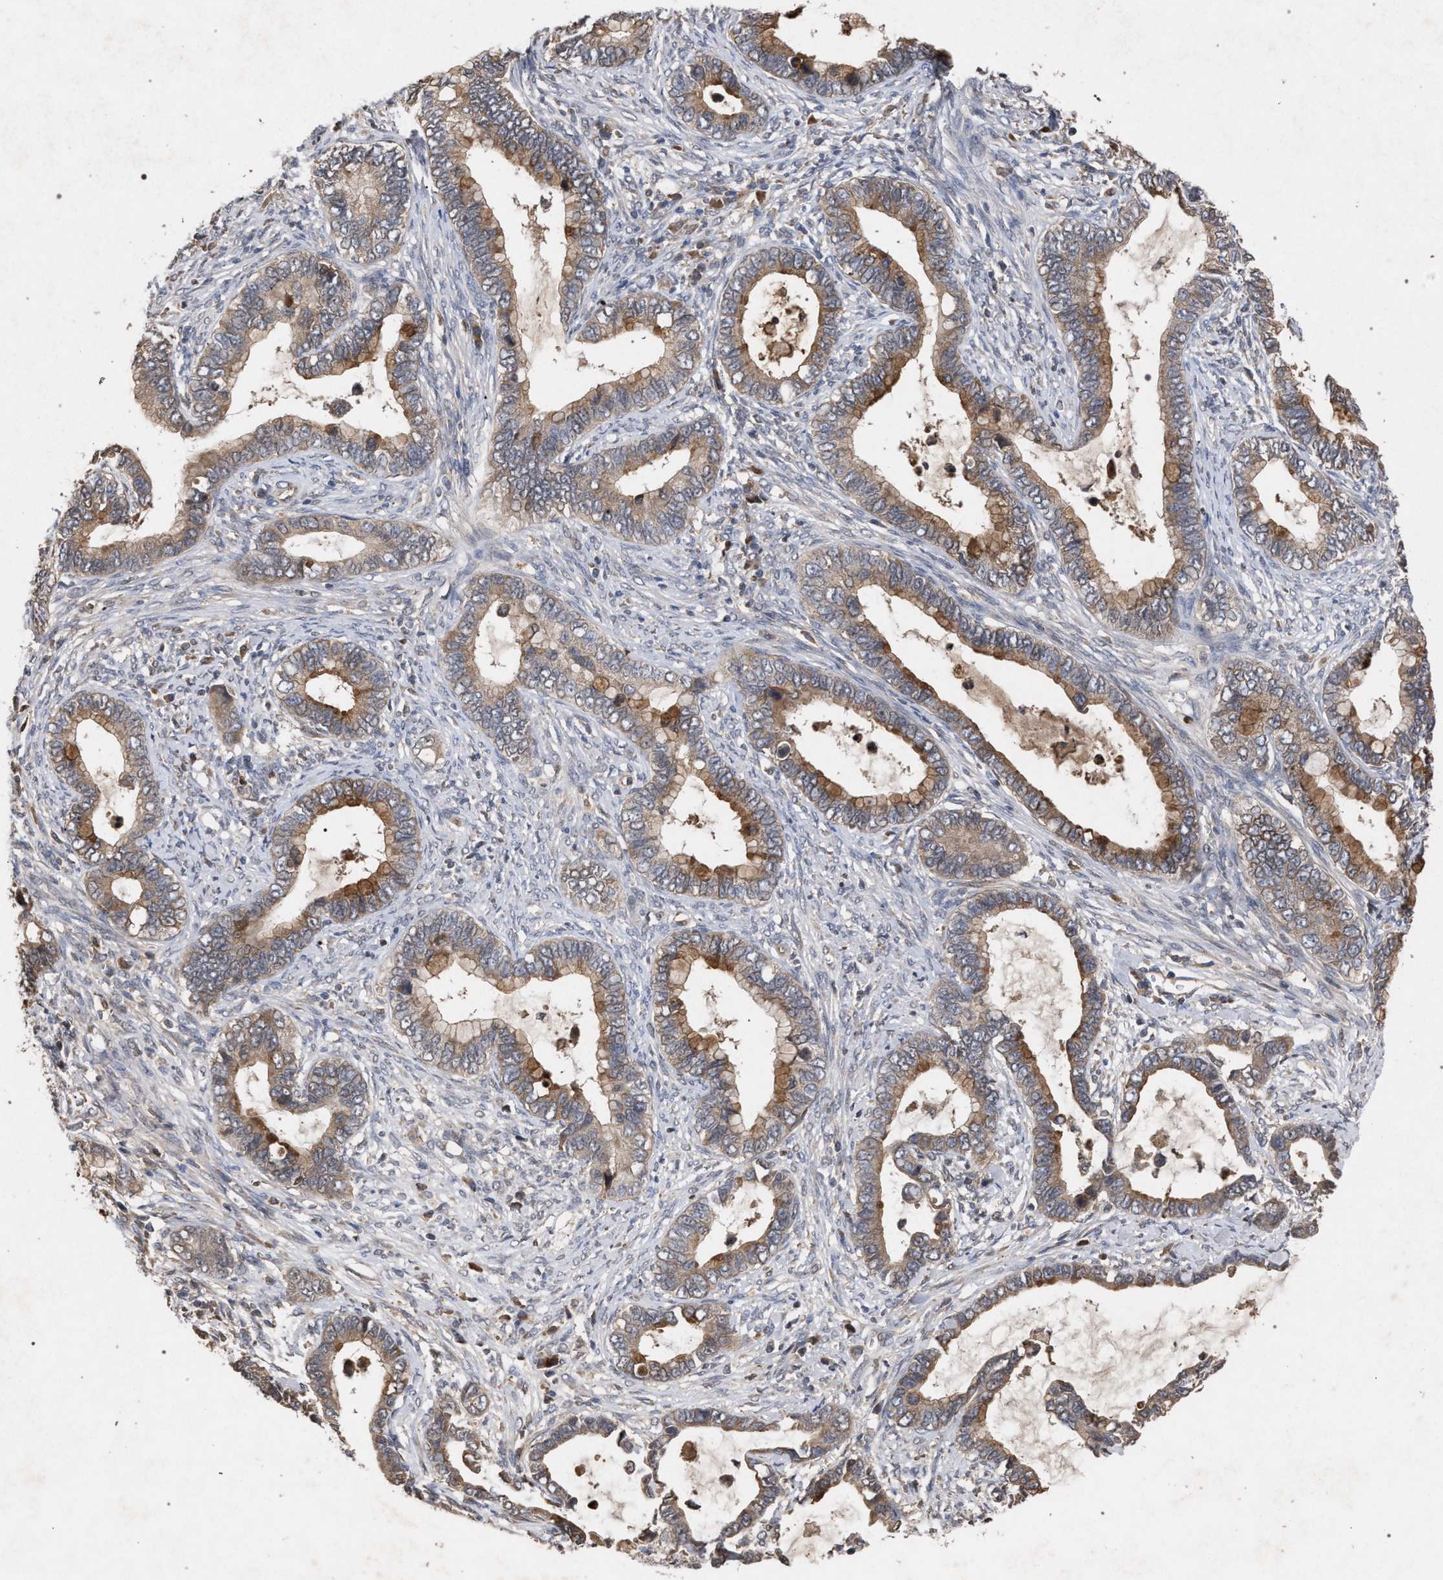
{"staining": {"intensity": "moderate", "quantity": ">75%", "location": "cytoplasmic/membranous"}, "tissue": "cervical cancer", "cell_type": "Tumor cells", "image_type": "cancer", "snomed": [{"axis": "morphology", "description": "Adenocarcinoma, NOS"}, {"axis": "topography", "description": "Cervix"}], "caption": "Approximately >75% of tumor cells in human cervical adenocarcinoma show moderate cytoplasmic/membranous protein staining as visualized by brown immunohistochemical staining.", "gene": "SLC4A4", "patient": {"sex": "female", "age": 44}}